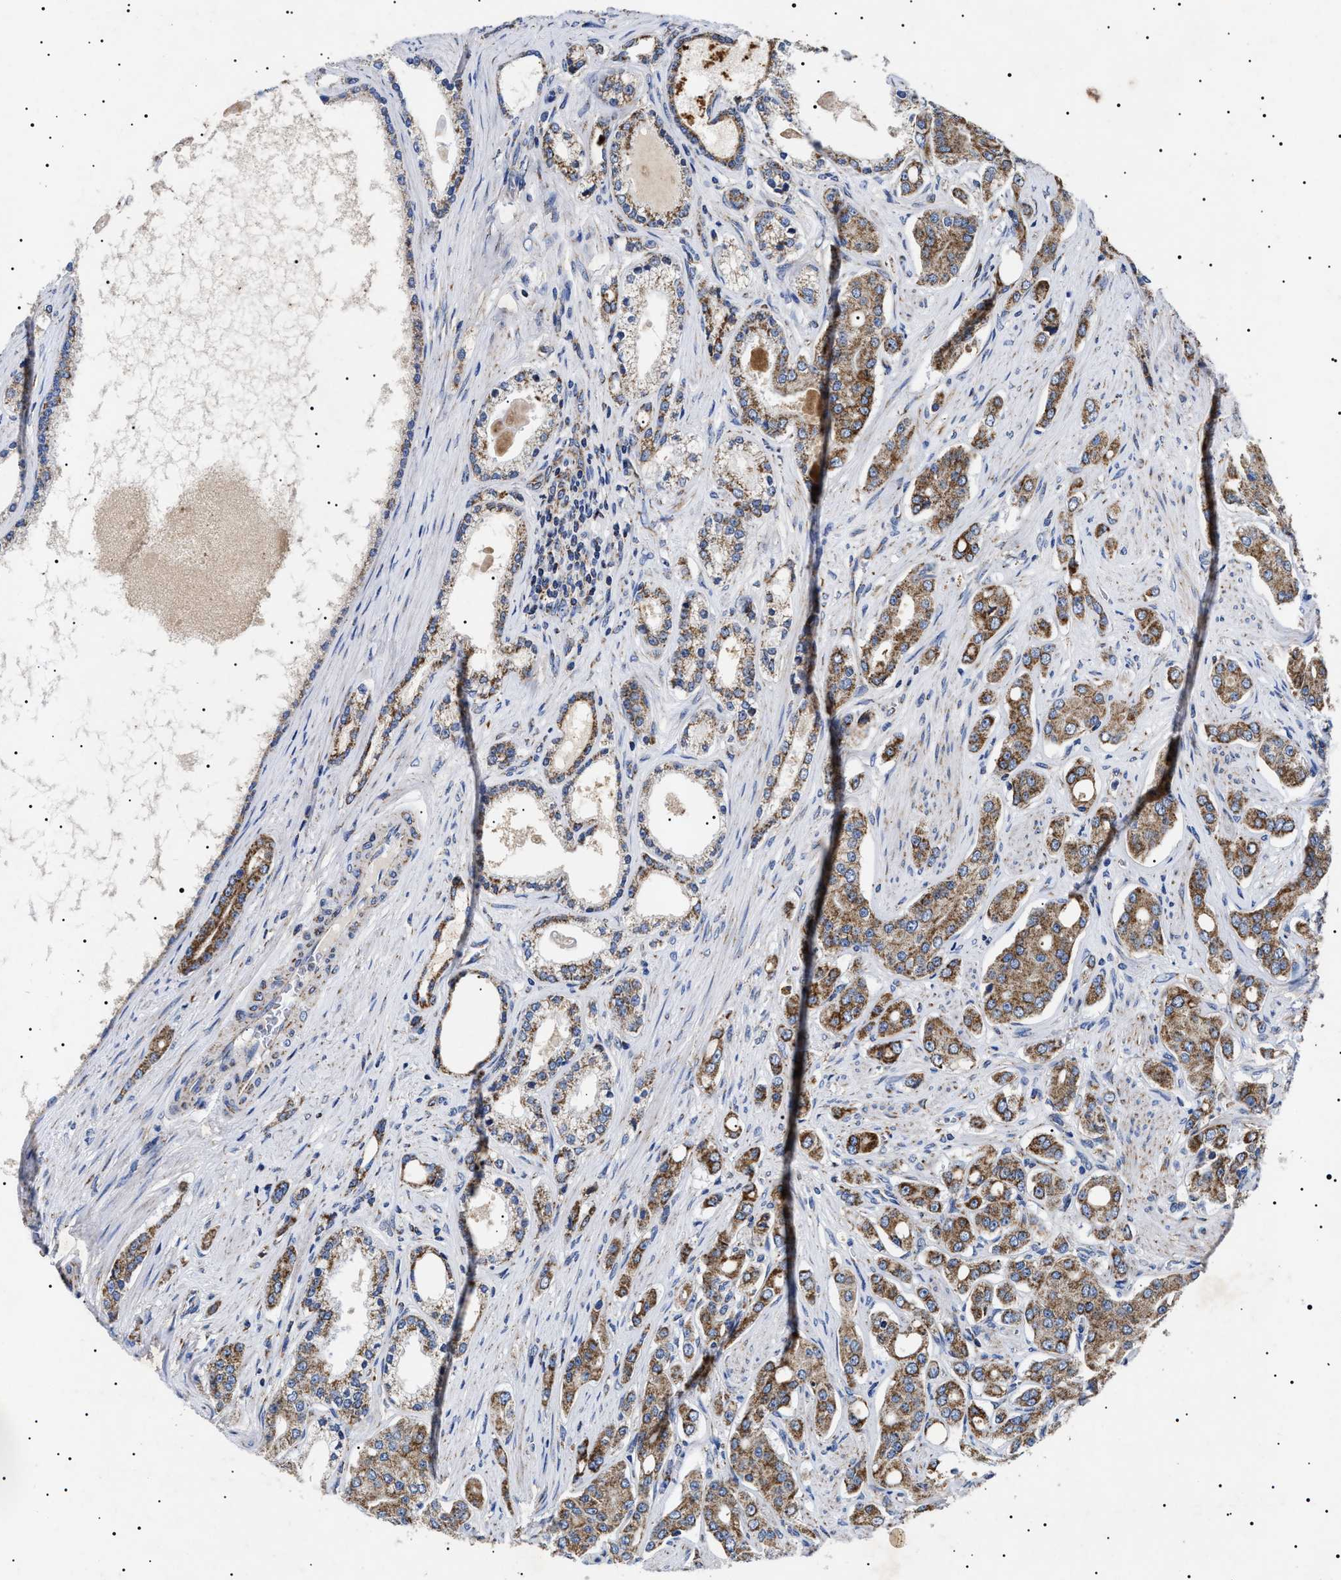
{"staining": {"intensity": "strong", "quantity": ">75%", "location": "cytoplasmic/membranous"}, "tissue": "prostate cancer", "cell_type": "Tumor cells", "image_type": "cancer", "snomed": [{"axis": "morphology", "description": "Adenocarcinoma, High grade"}, {"axis": "topography", "description": "Prostate"}], "caption": "Immunohistochemistry staining of prostate cancer (adenocarcinoma (high-grade)), which exhibits high levels of strong cytoplasmic/membranous staining in about >75% of tumor cells indicating strong cytoplasmic/membranous protein staining. The staining was performed using DAB (3,3'-diaminobenzidine) (brown) for protein detection and nuclei were counterstained in hematoxylin (blue).", "gene": "CHRDL2", "patient": {"sex": "male", "age": 71}}